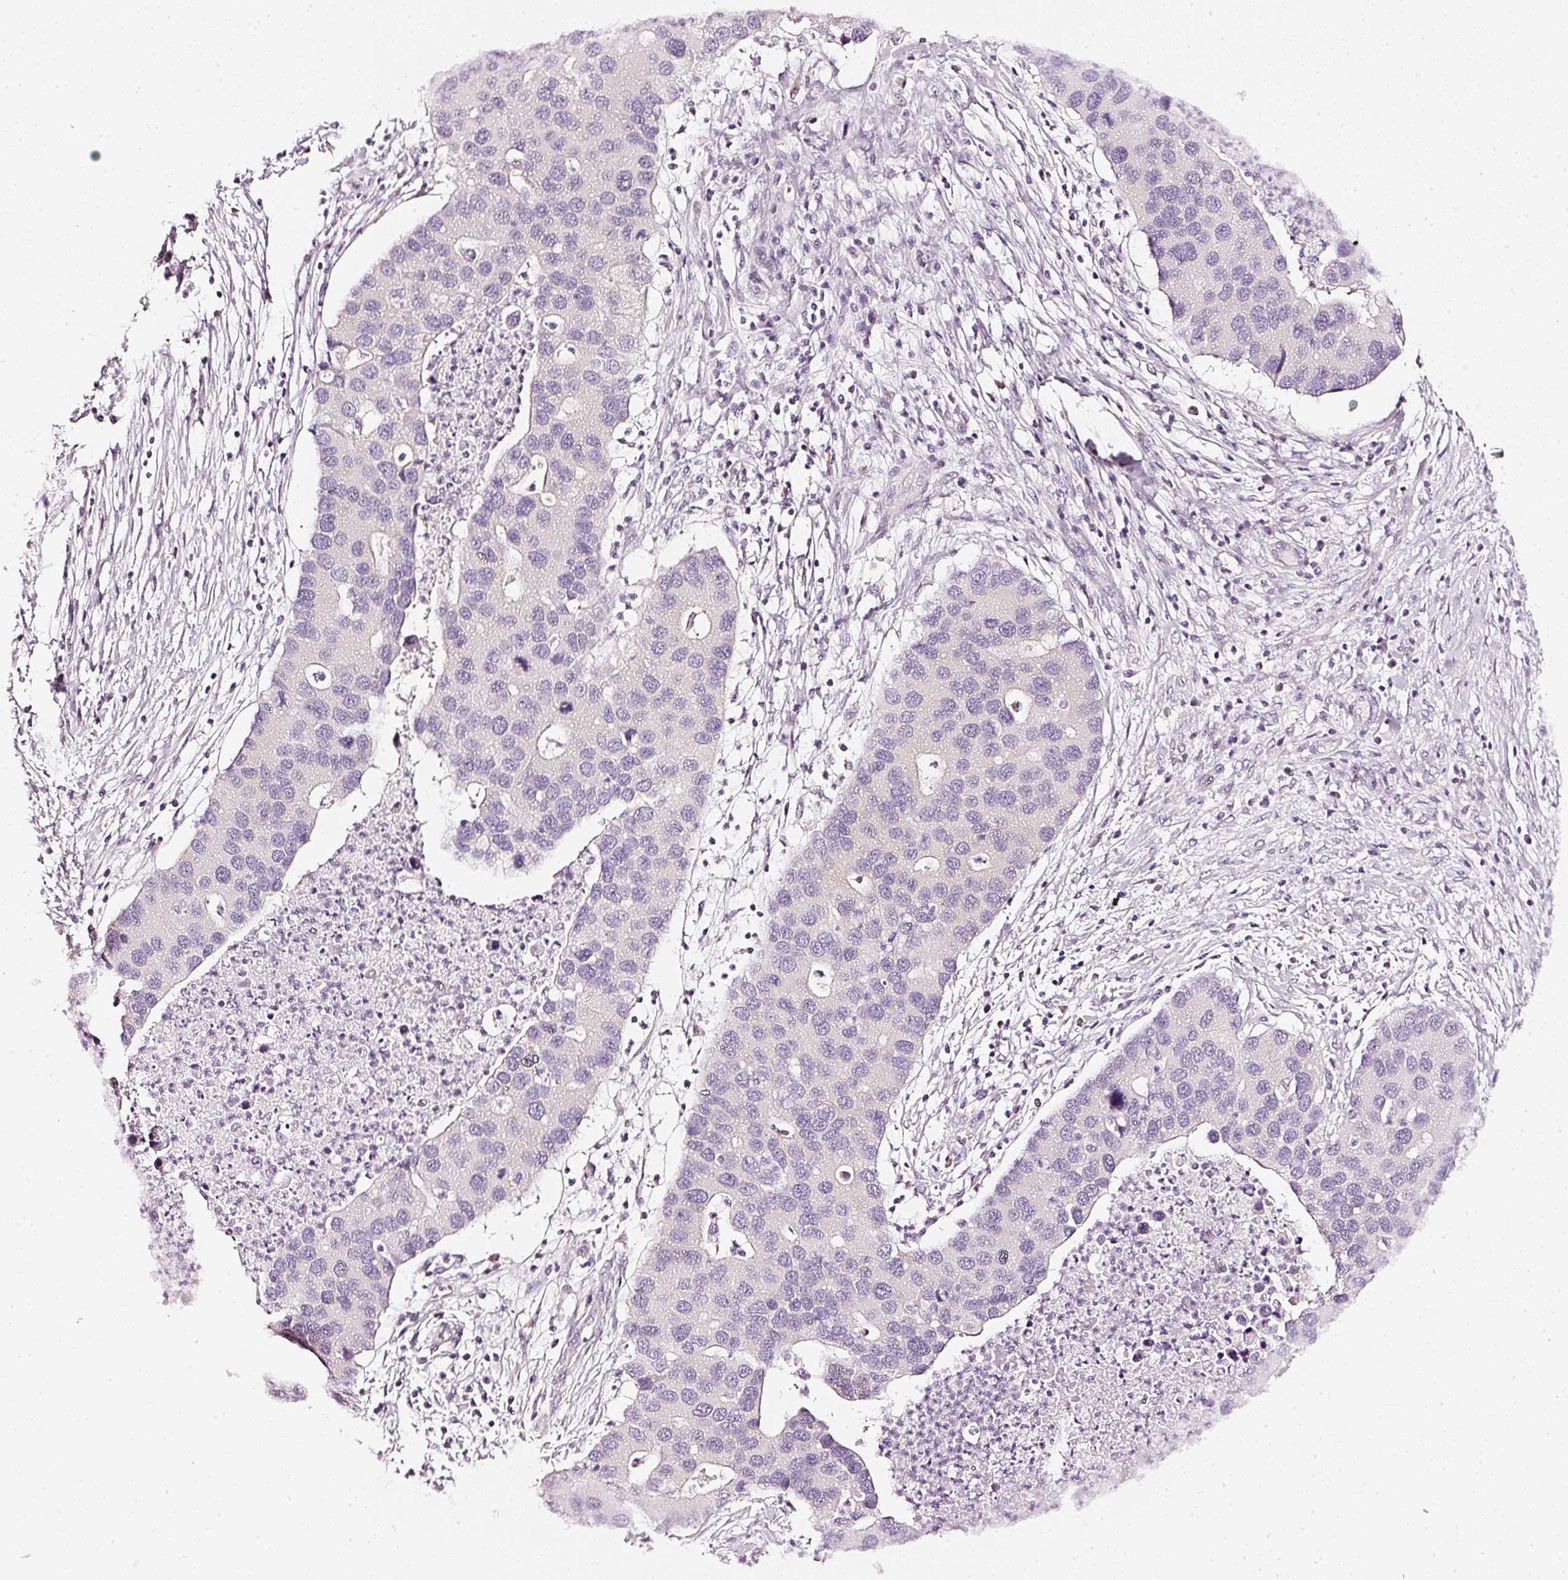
{"staining": {"intensity": "negative", "quantity": "none", "location": "none"}, "tissue": "lung cancer", "cell_type": "Tumor cells", "image_type": "cancer", "snomed": [{"axis": "morphology", "description": "Aneuploidy"}, {"axis": "morphology", "description": "Adenocarcinoma, NOS"}, {"axis": "topography", "description": "Lymph node"}, {"axis": "topography", "description": "Lung"}], "caption": "This is an immunohistochemistry (IHC) image of human lung adenocarcinoma. There is no positivity in tumor cells.", "gene": "CNP", "patient": {"sex": "female", "age": 74}}